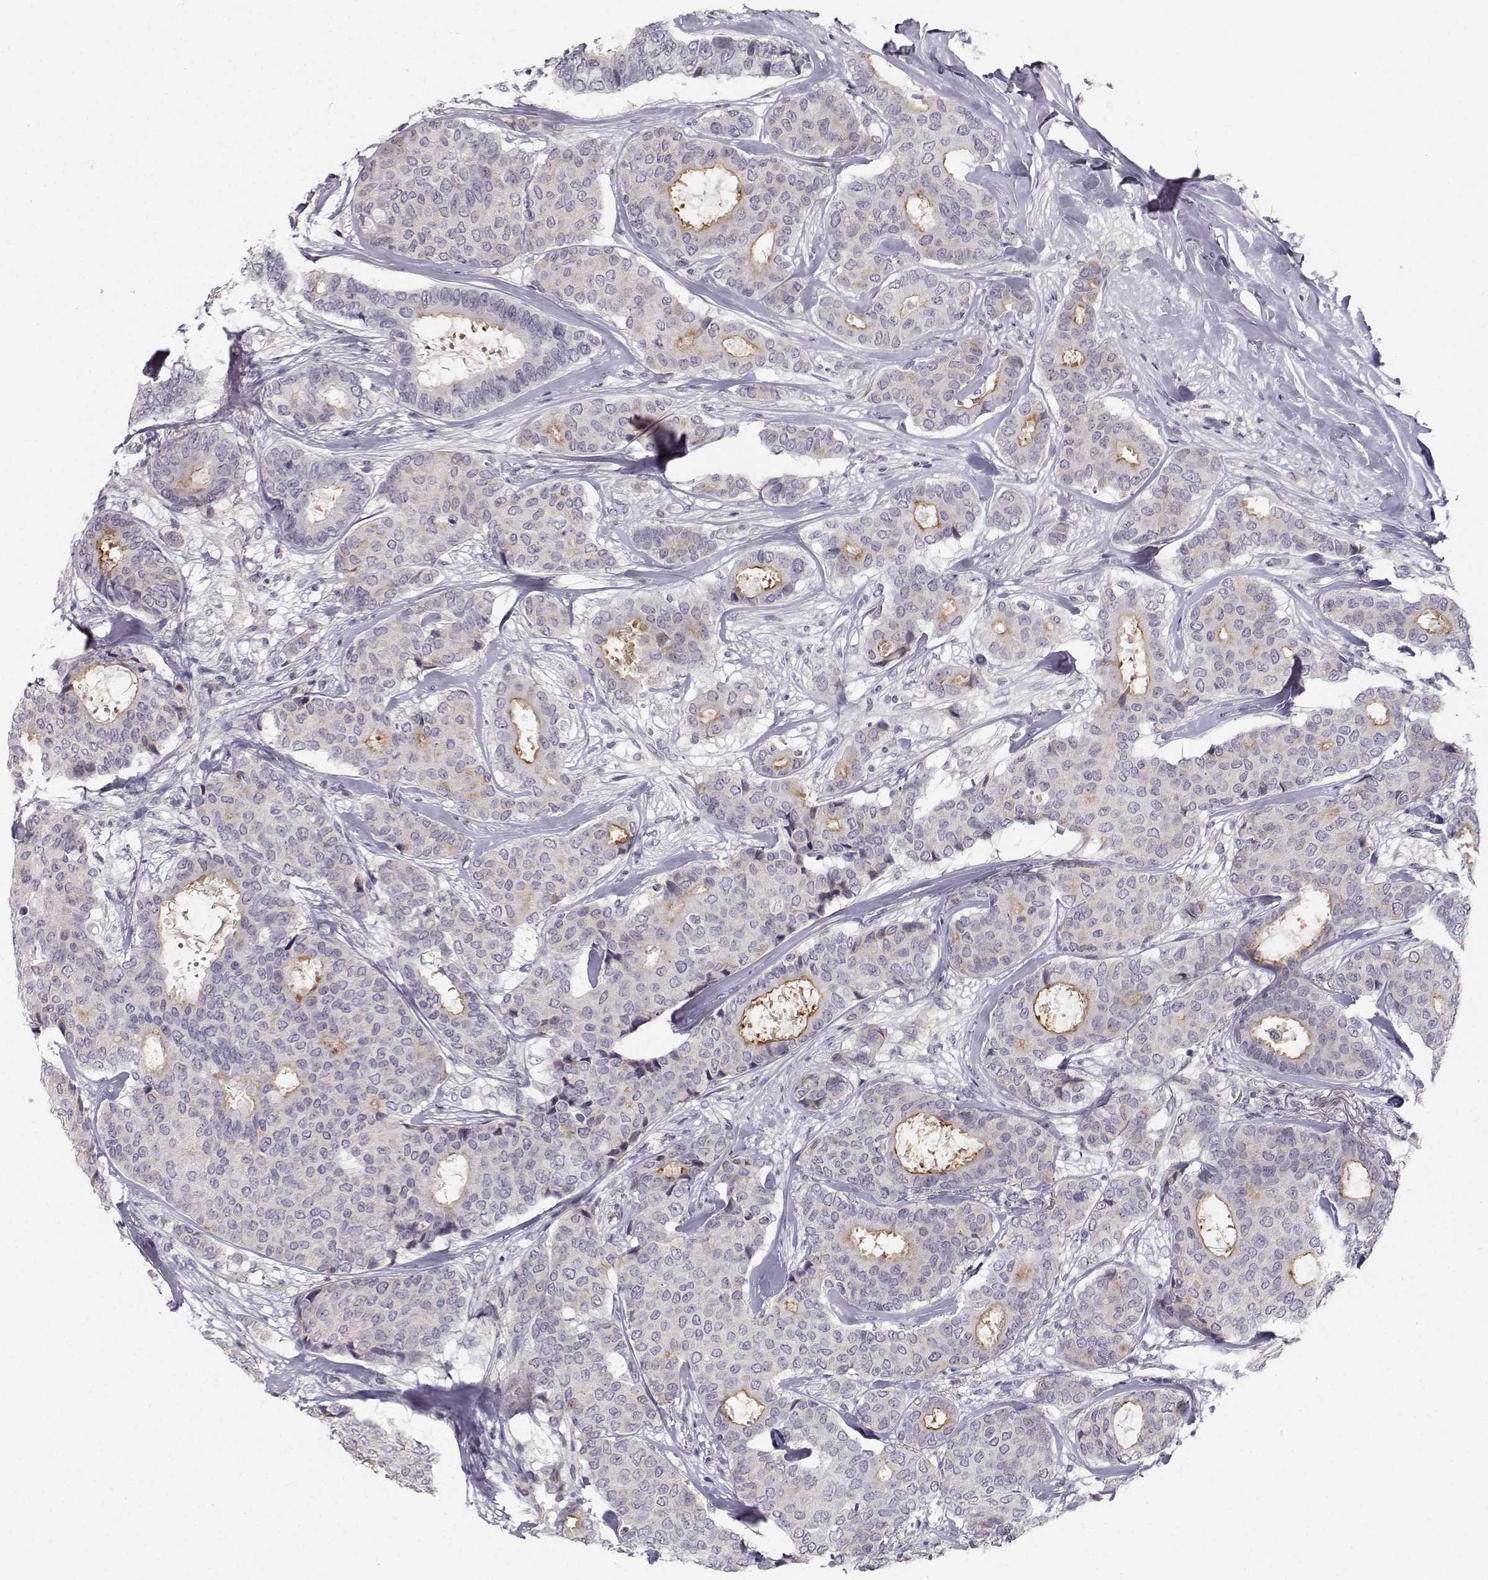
{"staining": {"intensity": "negative", "quantity": "none", "location": "none"}, "tissue": "breast cancer", "cell_type": "Tumor cells", "image_type": "cancer", "snomed": [{"axis": "morphology", "description": "Duct carcinoma"}, {"axis": "topography", "description": "Breast"}], "caption": "Immunohistochemical staining of breast cancer (invasive ductal carcinoma) displays no significant positivity in tumor cells.", "gene": "OPRD1", "patient": {"sex": "female", "age": 75}}